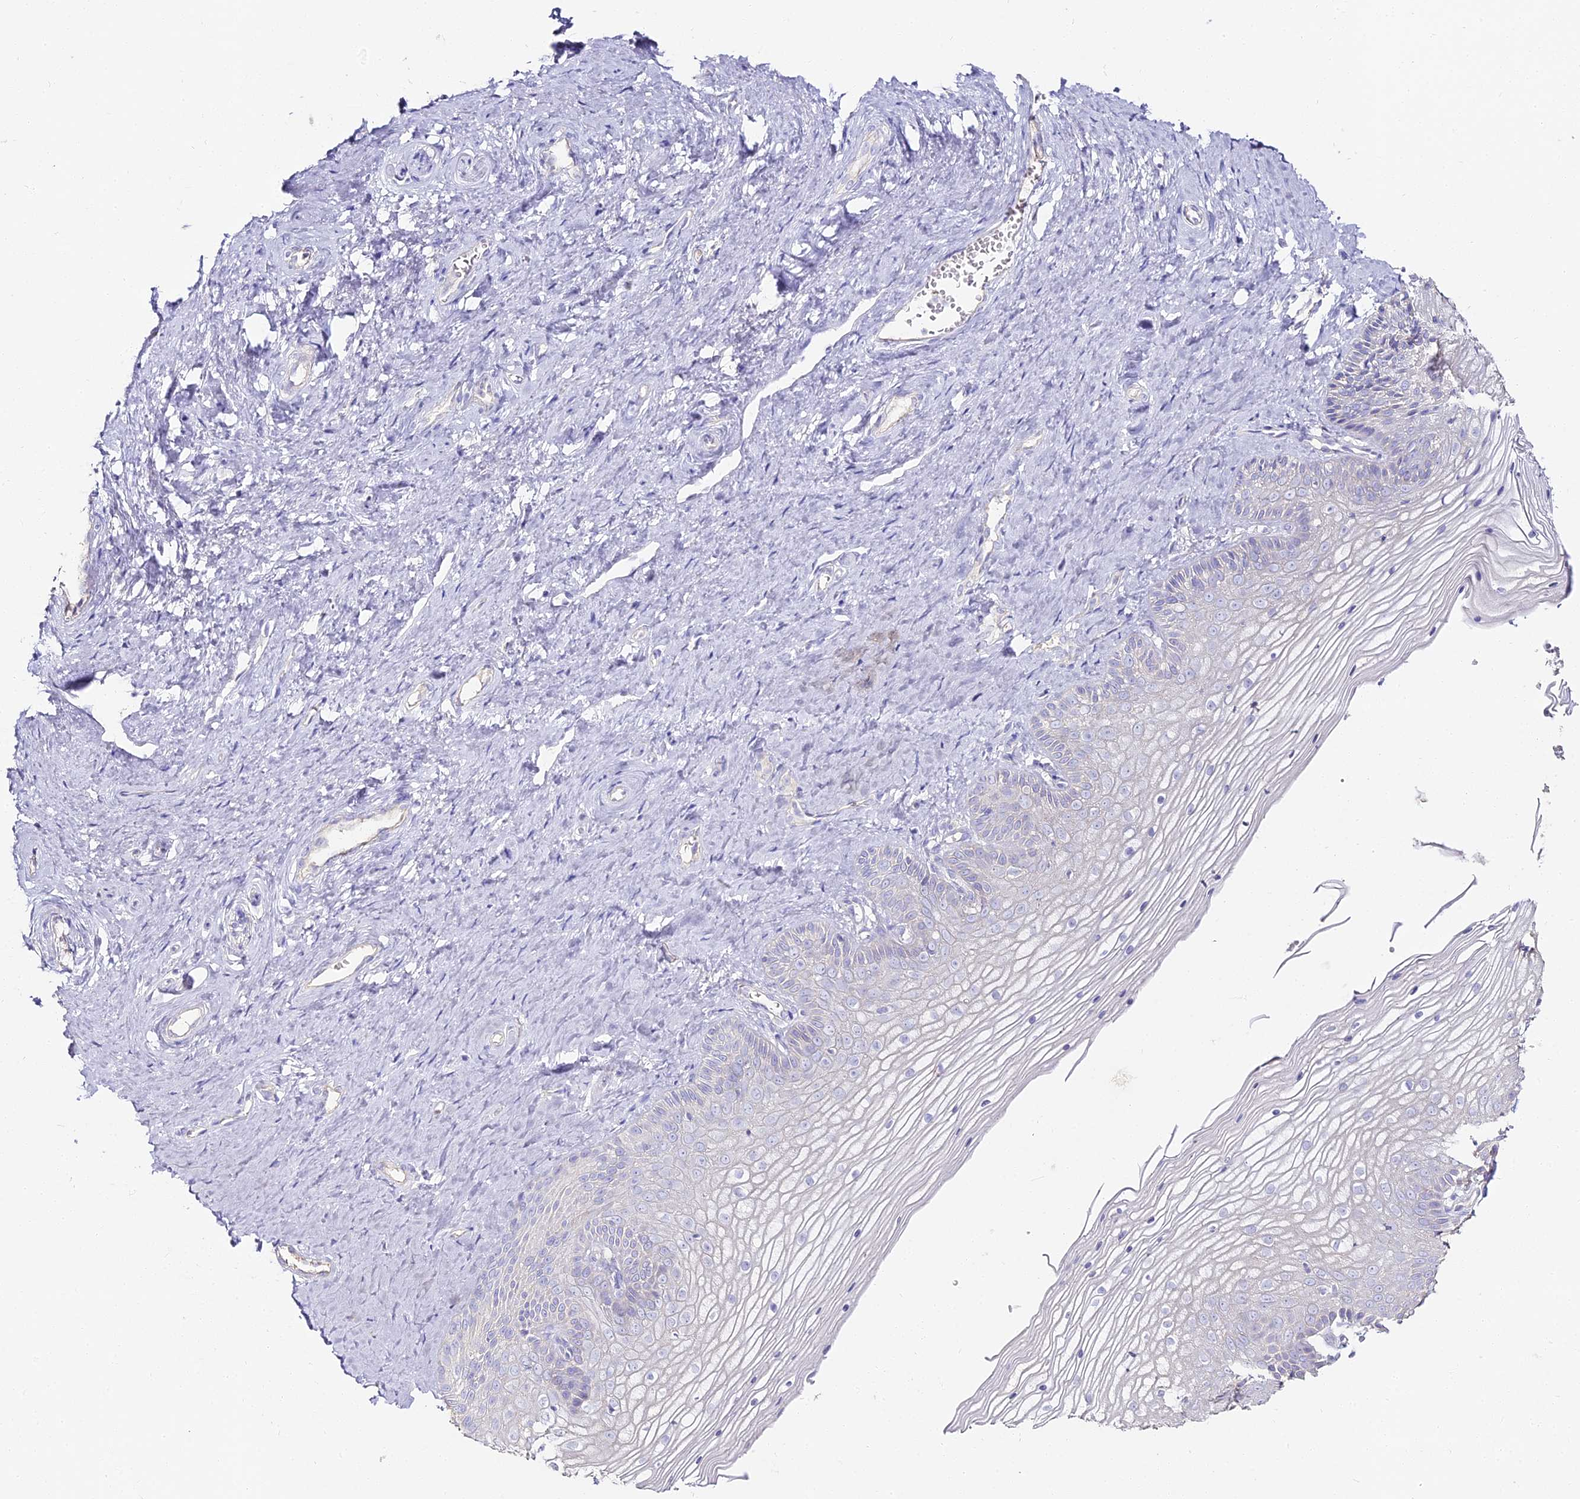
{"staining": {"intensity": "negative", "quantity": "none", "location": "none"}, "tissue": "vagina", "cell_type": "Squamous epithelial cells", "image_type": "normal", "snomed": [{"axis": "morphology", "description": "Normal tissue, NOS"}, {"axis": "topography", "description": "Vagina"}, {"axis": "topography", "description": "Cervix"}], "caption": "Vagina stained for a protein using immunohistochemistry (IHC) demonstrates no expression squamous epithelial cells.", "gene": "ALPG", "patient": {"sex": "female", "age": 40}}